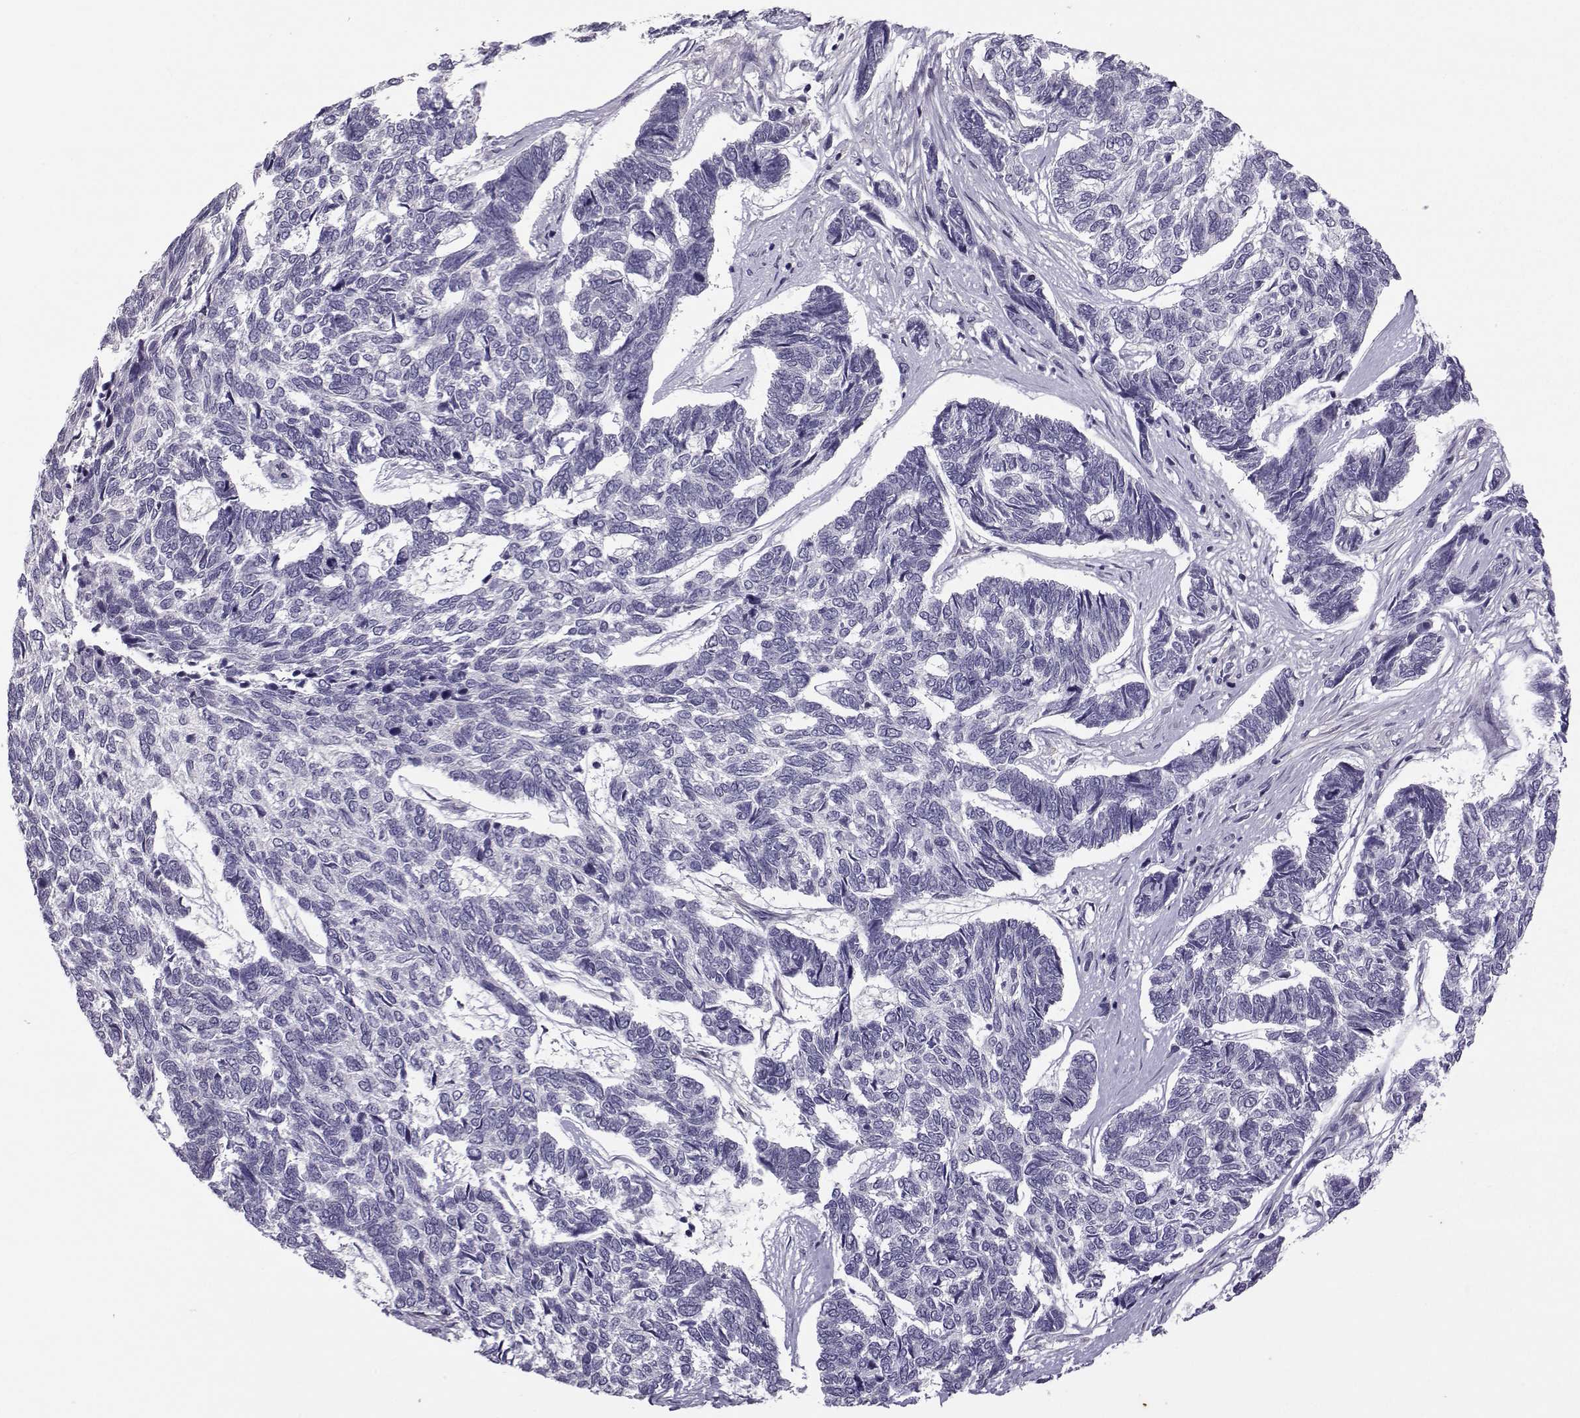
{"staining": {"intensity": "negative", "quantity": "none", "location": "none"}, "tissue": "skin cancer", "cell_type": "Tumor cells", "image_type": "cancer", "snomed": [{"axis": "morphology", "description": "Basal cell carcinoma"}, {"axis": "topography", "description": "Skin"}], "caption": "Tumor cells are negative for protein expression in human skin cancer.", "gene": "FCAMR", "patient": {"sex": "female", "age": 65}}